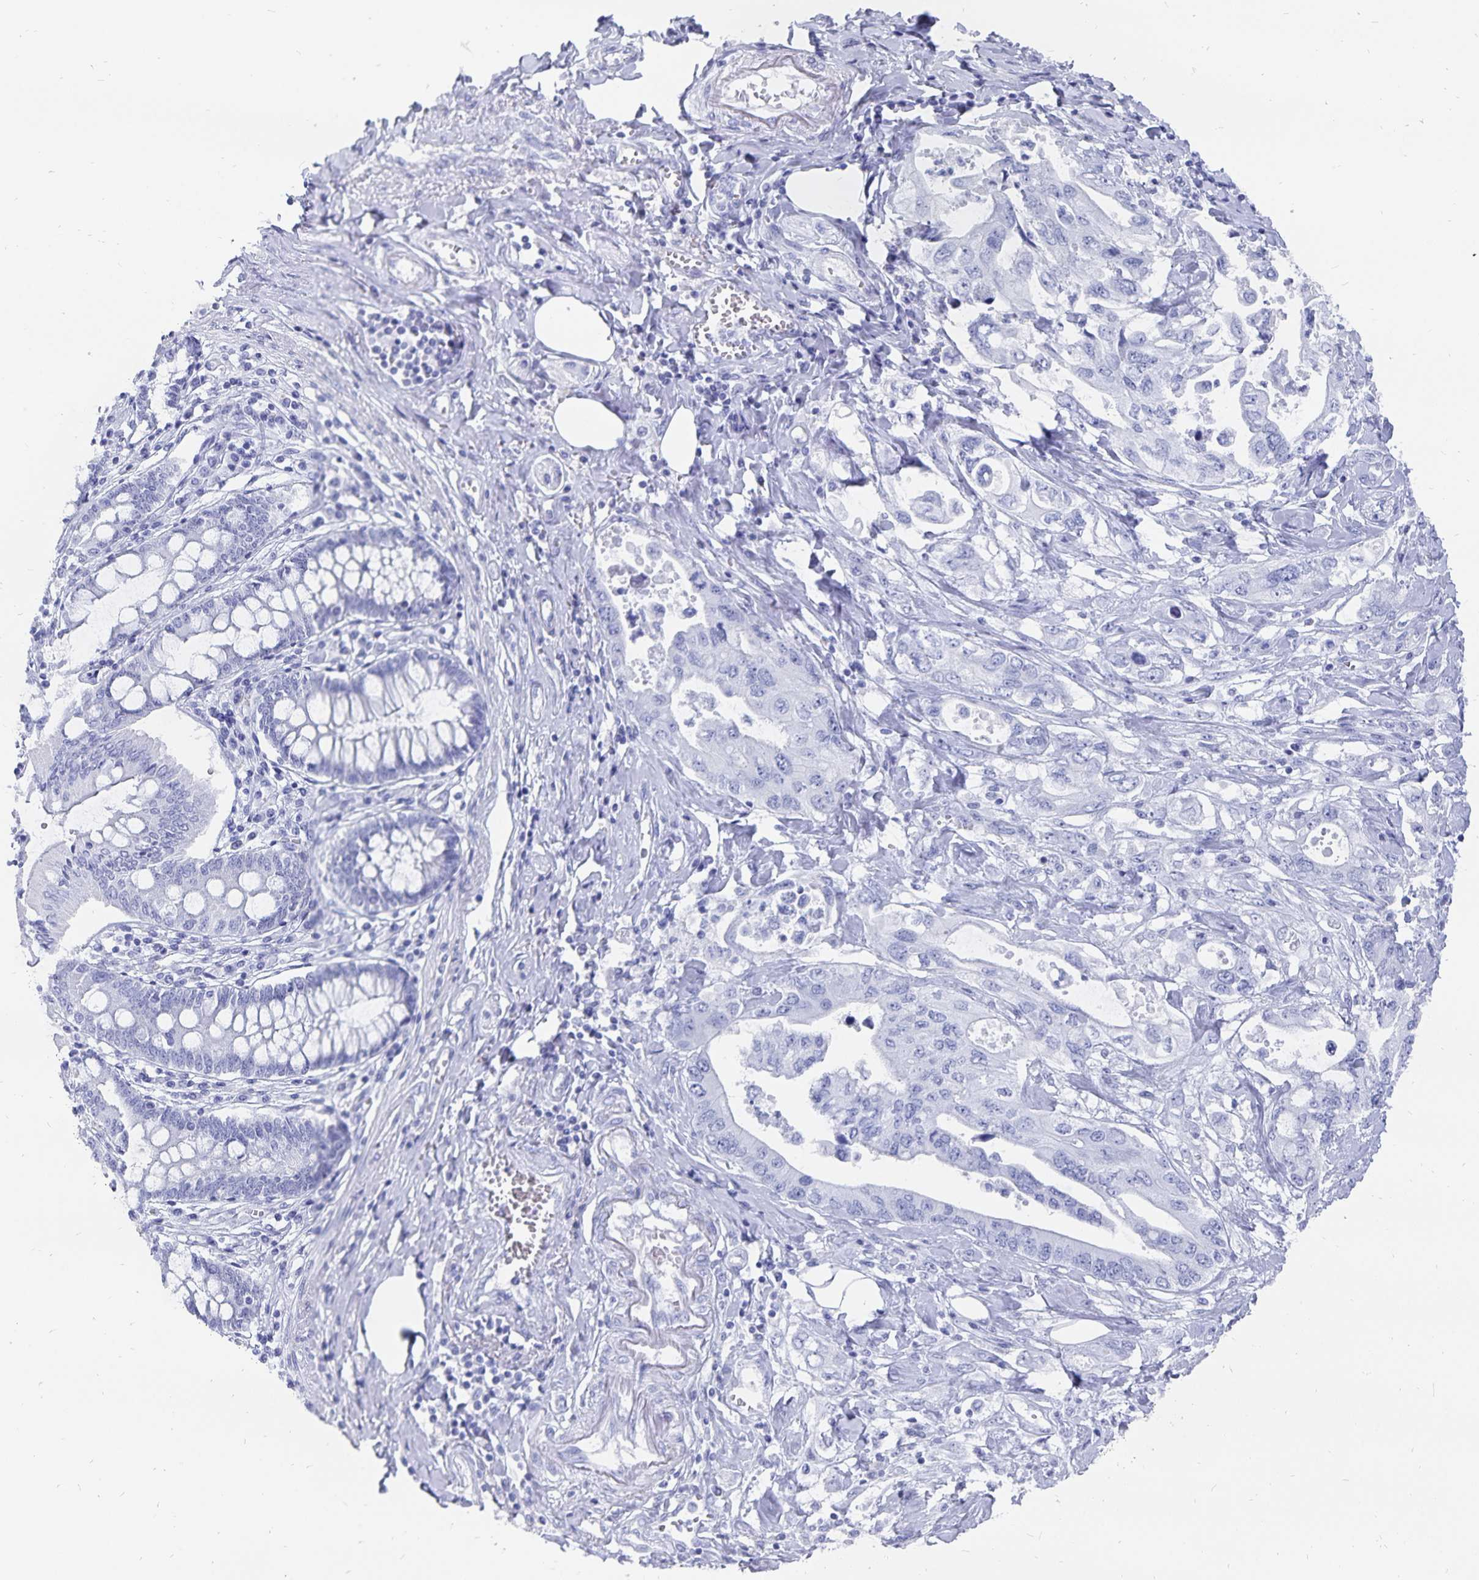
{"staining": {"intensity": "negative", "quantity": "none", "location": "none"}, "tissue": "pancreatic cancer", "cell_type": "Tumor cells", "image_type": "cancer", "snomed": [{"axis": "morphology", "description": "Adenocarcinoma, NOS"}, {"axis": "topography", "description": "Pancreas"}], "caption": "This is an immunohistochemistry histopathology image of pancreatic adenocarcinoma. There is no expression in tumor cells.", "gene": "ADH1A", "patient": {"sex": "female", "age": 63}}